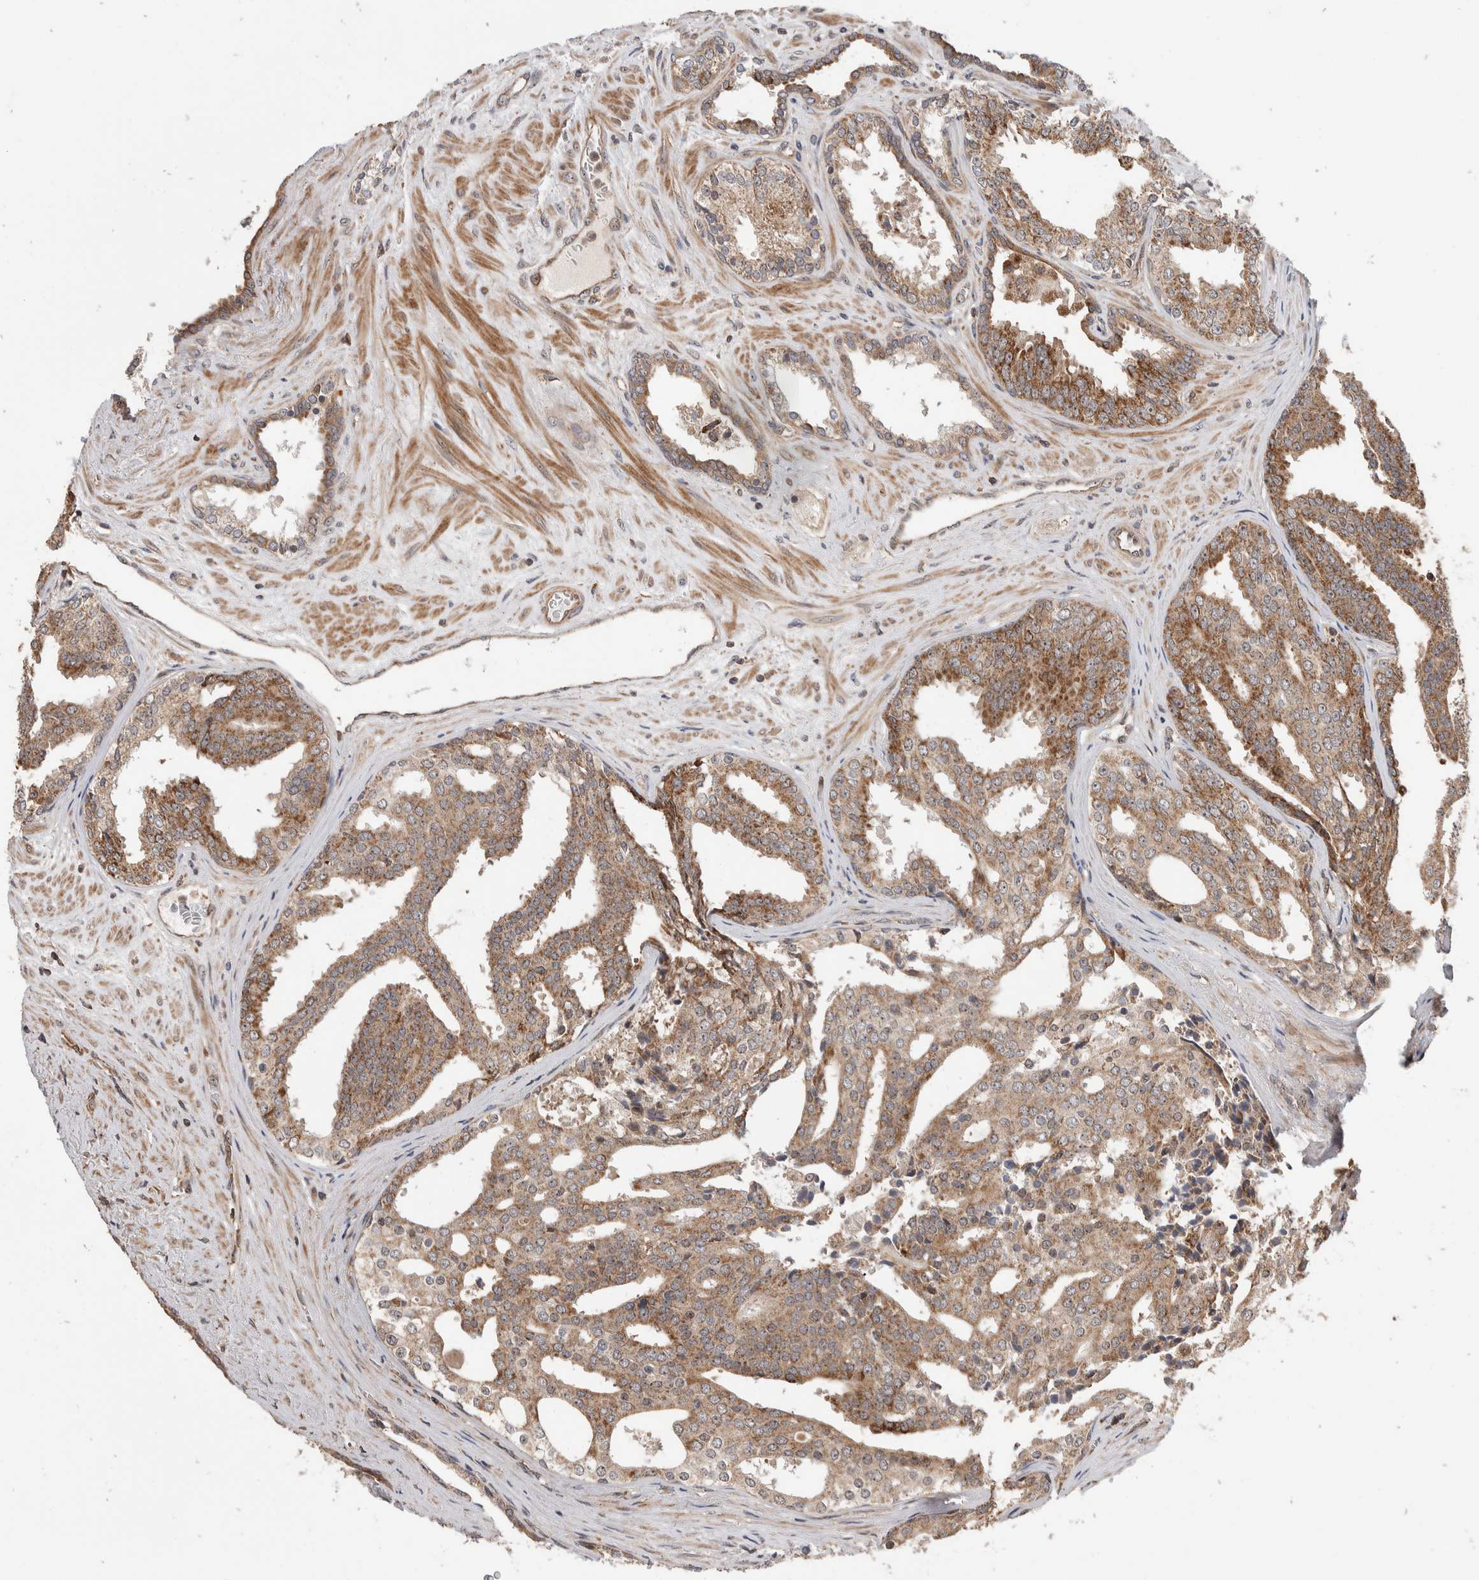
{"staining": {"intensity": "moderate", "quantity": ">75%", "location": "cytoplasmic/membranous,nuclear"}, "tissue": "prostate cancer", "cell_type": "Tumor cells", "image_type": "cancer", "snomed": [{"axis": "morphology", "description": "Adenocarcinoma, High grade"}, {"axis": "topography", "description": "Prostate"}], "caption": "This photomicrograph reveals IHC staining of human prostate cancer, with medium moderate cytoplasmic/membranous and nuclear expression in about >75% of tumor cells.", "gene": "ABHD11", "patient": {"sex": "male", "age": 71}}